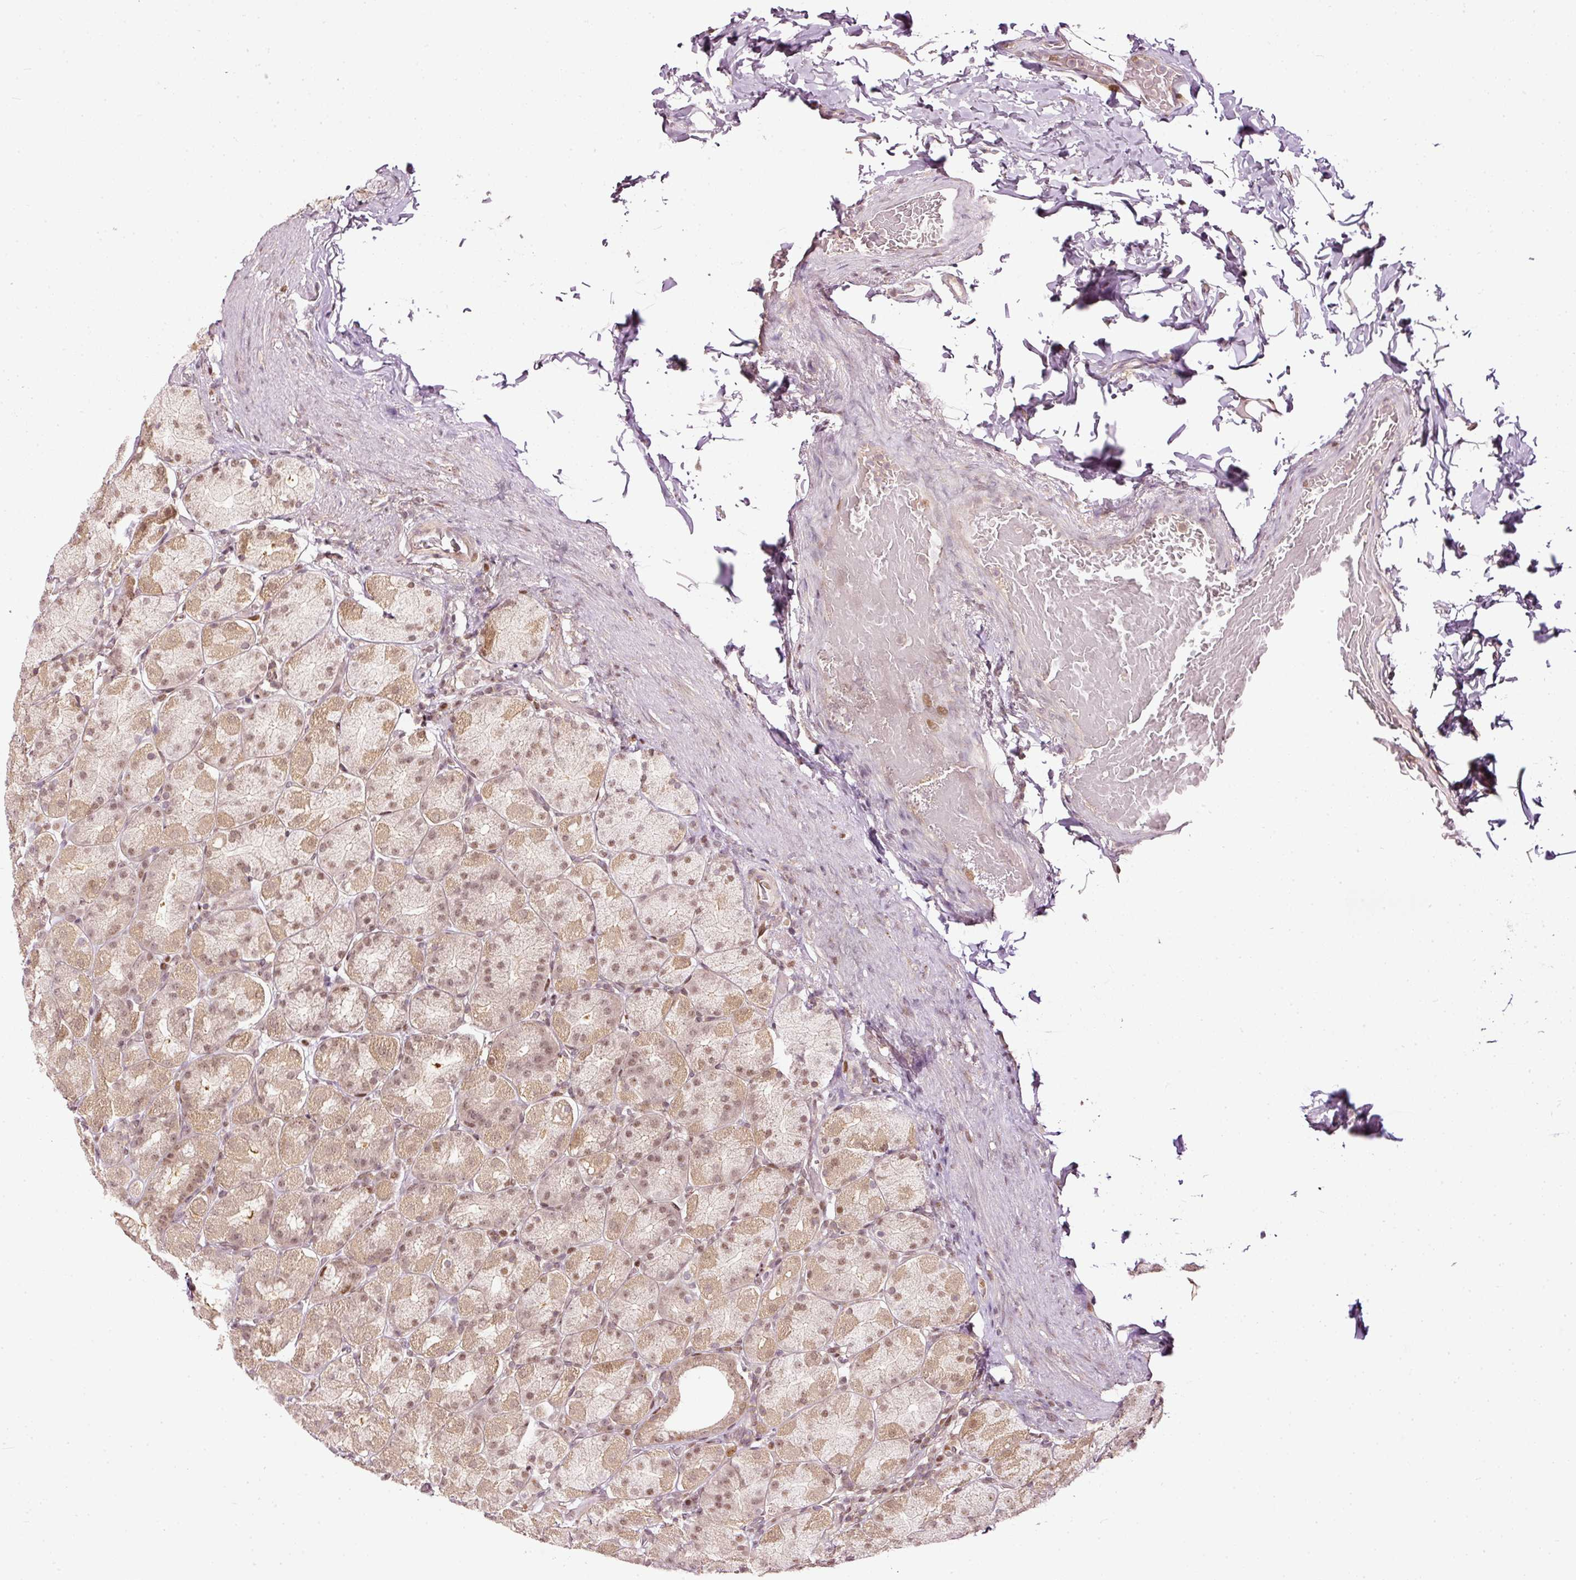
{"staining": {"intensity": "moderate", "quantity": ">75%", "location": "cytoplasmic/membranous,nuclear"}, "tissue": "stomach", "cell_type": "Glandular cells", "image_type": "normal", "snomed": [{"axis": "morphology", "description": "Normal tissue, NOS"}, {"axis": "topography", "description": "Stomach, upper"}, {"axis": "topography", "description": "Stomach"}], "caption": "A brown stain shows moderate cytoplasmic/membranous,nuclear staining of a protein in glandular cells of normal stomach.", "gene": "ZNF778", "patient": {"sex": "male", "age": 68}}